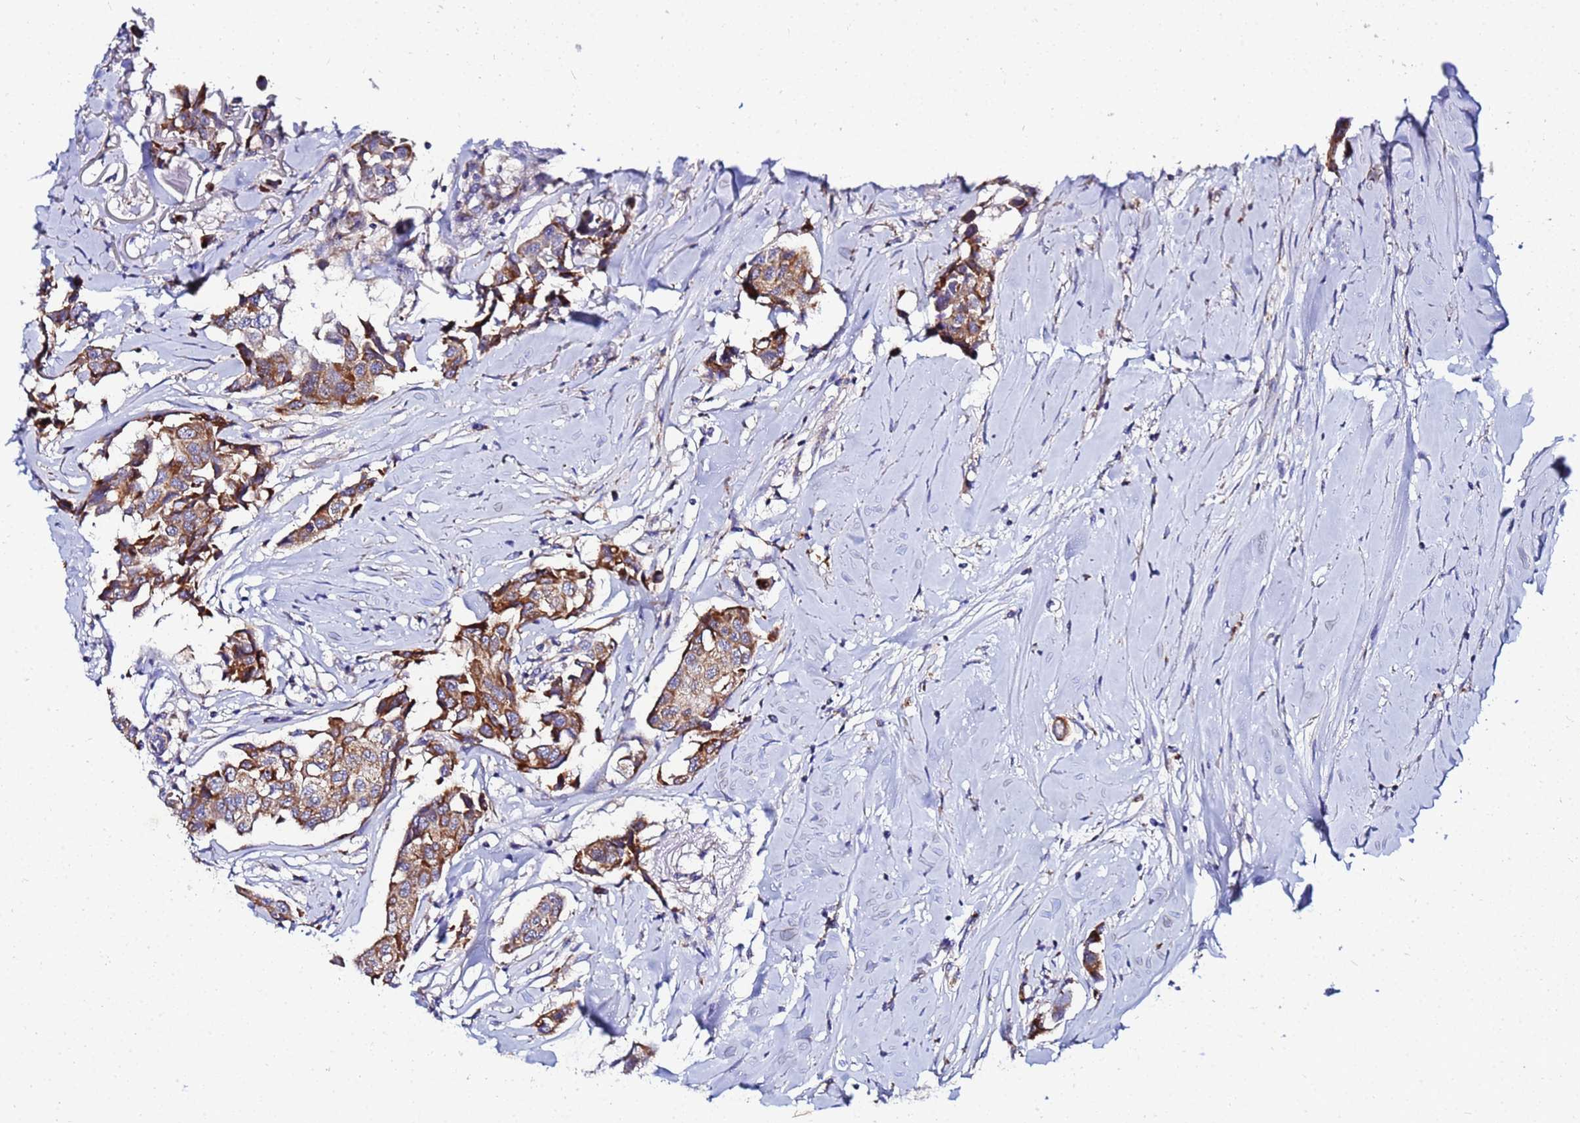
{"staining": {"intensity": "moderate", "quantity": "25%-75%", "location": "cytoplasmic/membranous"}, "tissue": "breast cancer", "cell_type": "Tumor cells", "image_type": "cancer", "snomed": [{"axis": "morphology", "description": "Duct carcinoma"}, {"axis": "topography", "description": "Breast"}], "caption": "Breast intraductal carcinoma stained with immunohistochemistry (IHC) demonstrates moderate cytoplasmic/membranous positivity in approximately 25%-75% of tumor cells. (brown staining indicates protein expression, while blue staining denotes nuclei).", "gene": "FAHD2A", "patient": {"sex": "female", "age": 80}}